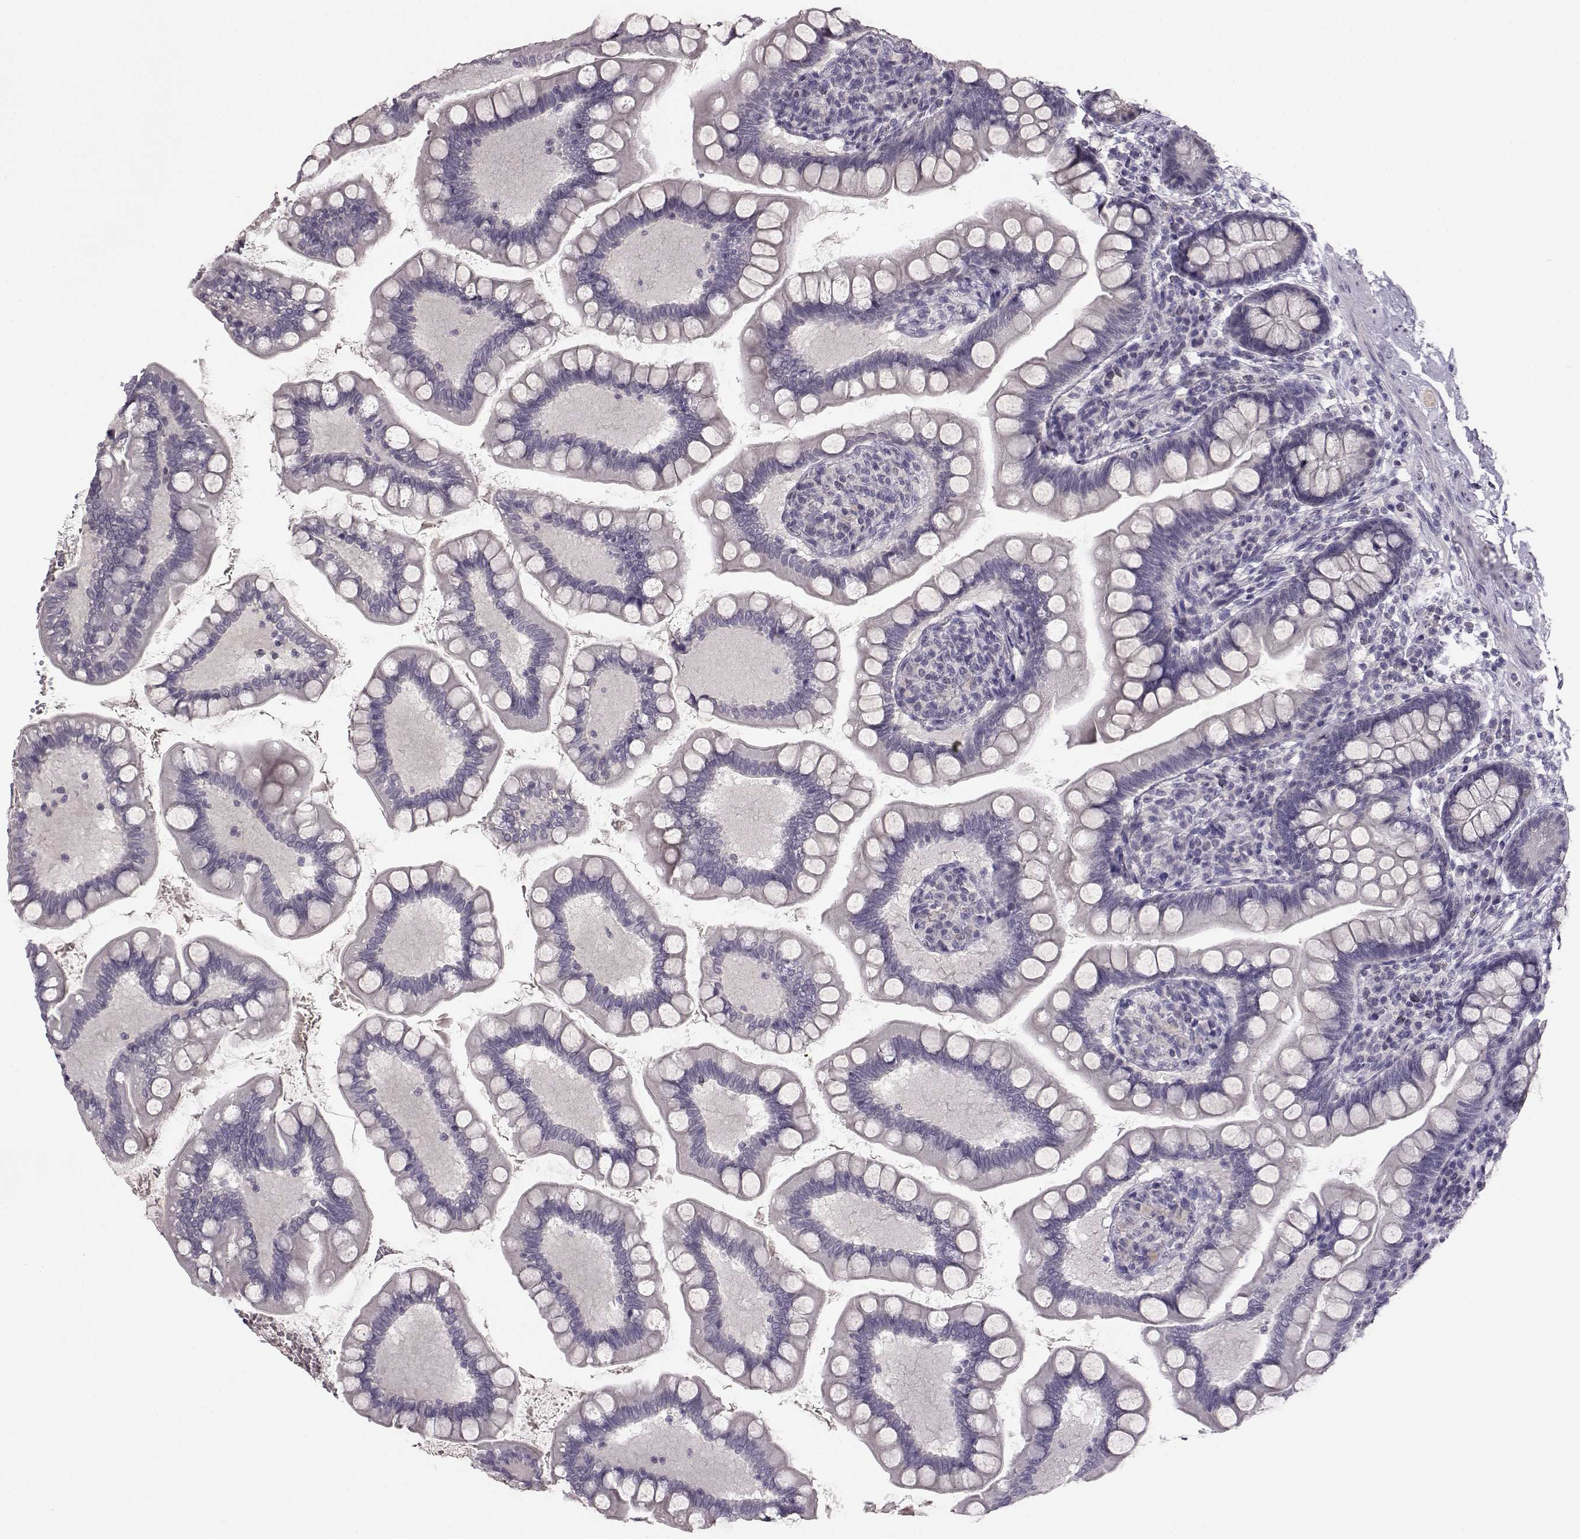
{"staining": {"intensity": "negative", "quantity": "none", "location": "none"}, "tissue": "small intestine", "cell_type": "Glandular cells", "image_type": "normal", "snomed": [{"axis": "morphology", "description": "Normal tissue, NOS"}, {"axis": "topography", "description": "Small intestine"}], "caption": "IHC micrograph of normal small intestine: small intestine stained with DAB reveals no significant protein expression in glandular cells. (DAB (3,3'-diaminobenzidine) IHC with hematoxylin counter stain).", "gene": "BFSP2", "patient": {"sex": "female", "age": 56}}